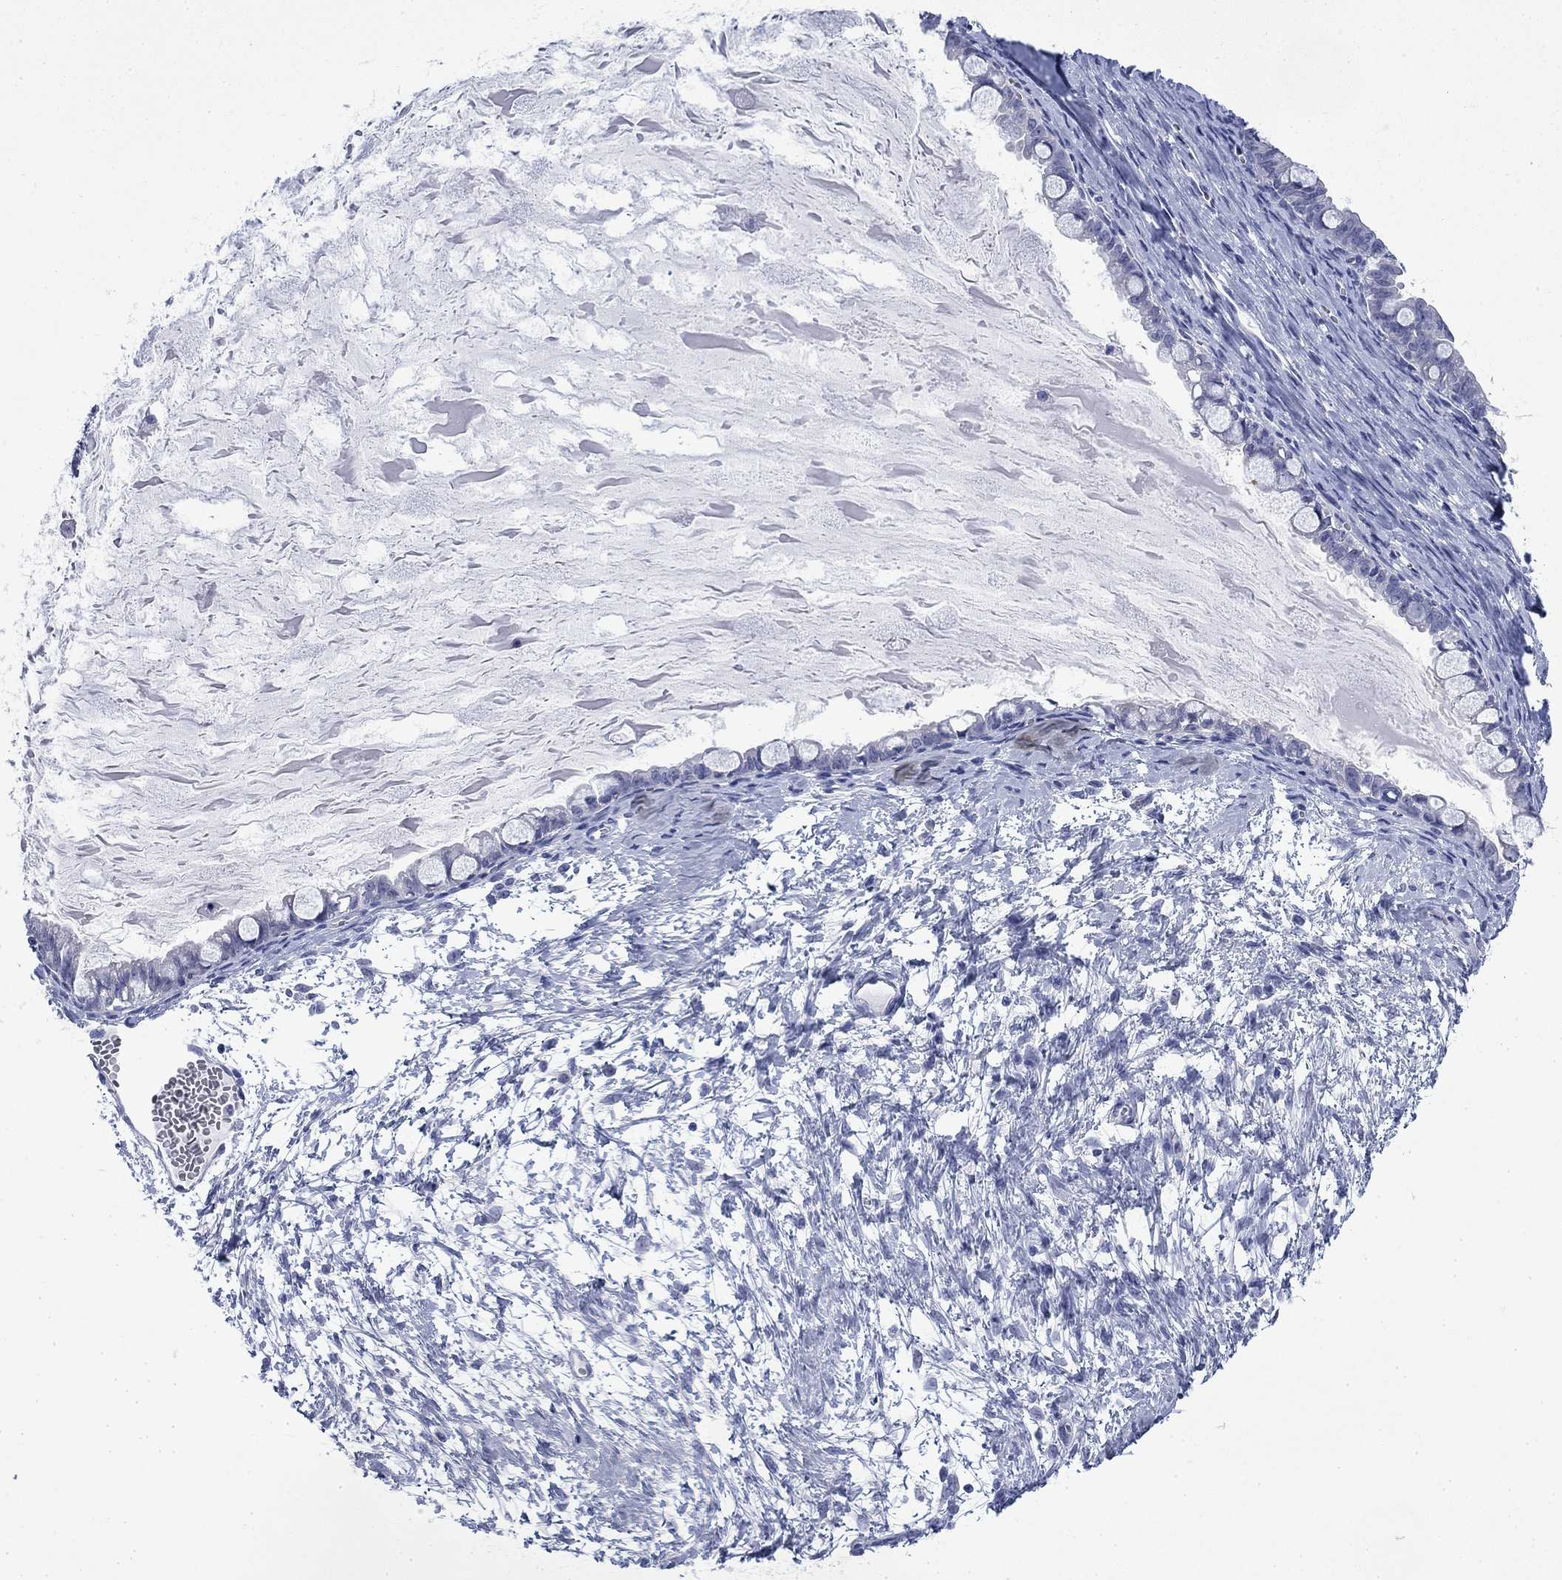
{"staining": {"intensity": "negative", "quantity": "none", "location": "none"}, "tissue": "ovarian cancer", "cell_type": "Tumor cells", "image_type": "cancer", "snomed": [{"axis": "morphology", "description": "Cystadenocarcinoma, mucinous, NOS"}, {"axis": "topography", "description": "Ovary"}], "caption": "There is no significant positivity in tumor cells of ovarian mucinous cystadenocarcinoma. (DAB immunohistochemistry (IHC) with hematoxylin counter stain).", "gene": "IGF2BP3", "patient": {"sex": "female", "age": 63}}